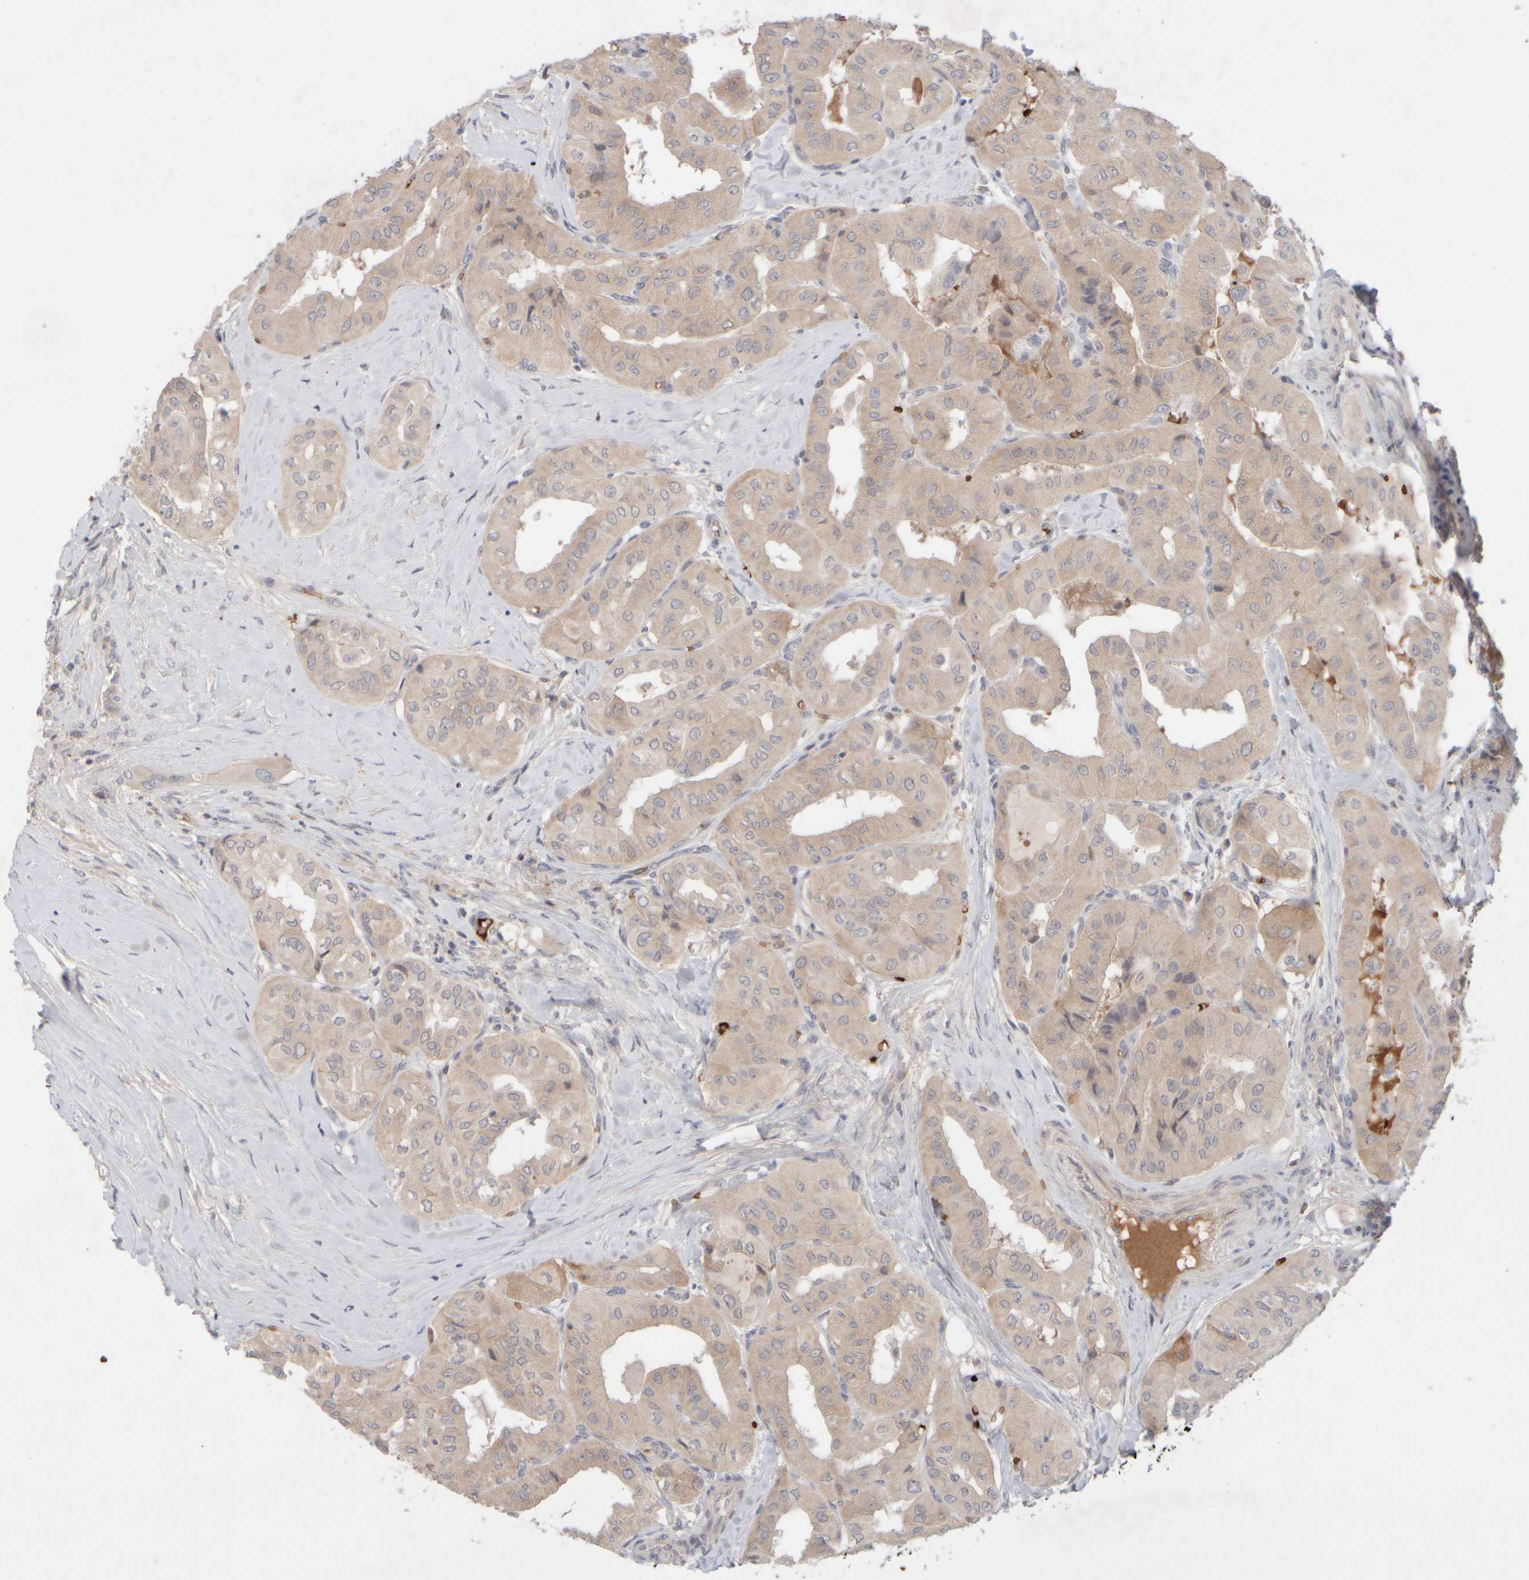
{"staining": {"intensity": "weak", "quantity": "25%-75%", "location": "cytoplasmic/membranous"}, "tissue": "thyroid cancer", "cell_type": "Tumor cells", "image_type": "cancer", "snomed": [{"axis": "morphology", "description": "Papillary adenocarcinoma, NOS"}, {"axis": "topography", "description": "Thyroid gland"}], "caption": "Tumor cells reveal low levels of weak cytoplasmic/membranous staining in about 25%-75% of cells in thyroid papillary adenocarcinoma.", "gene": "MST1", "patient": {"sex": "female", "age": 59}}